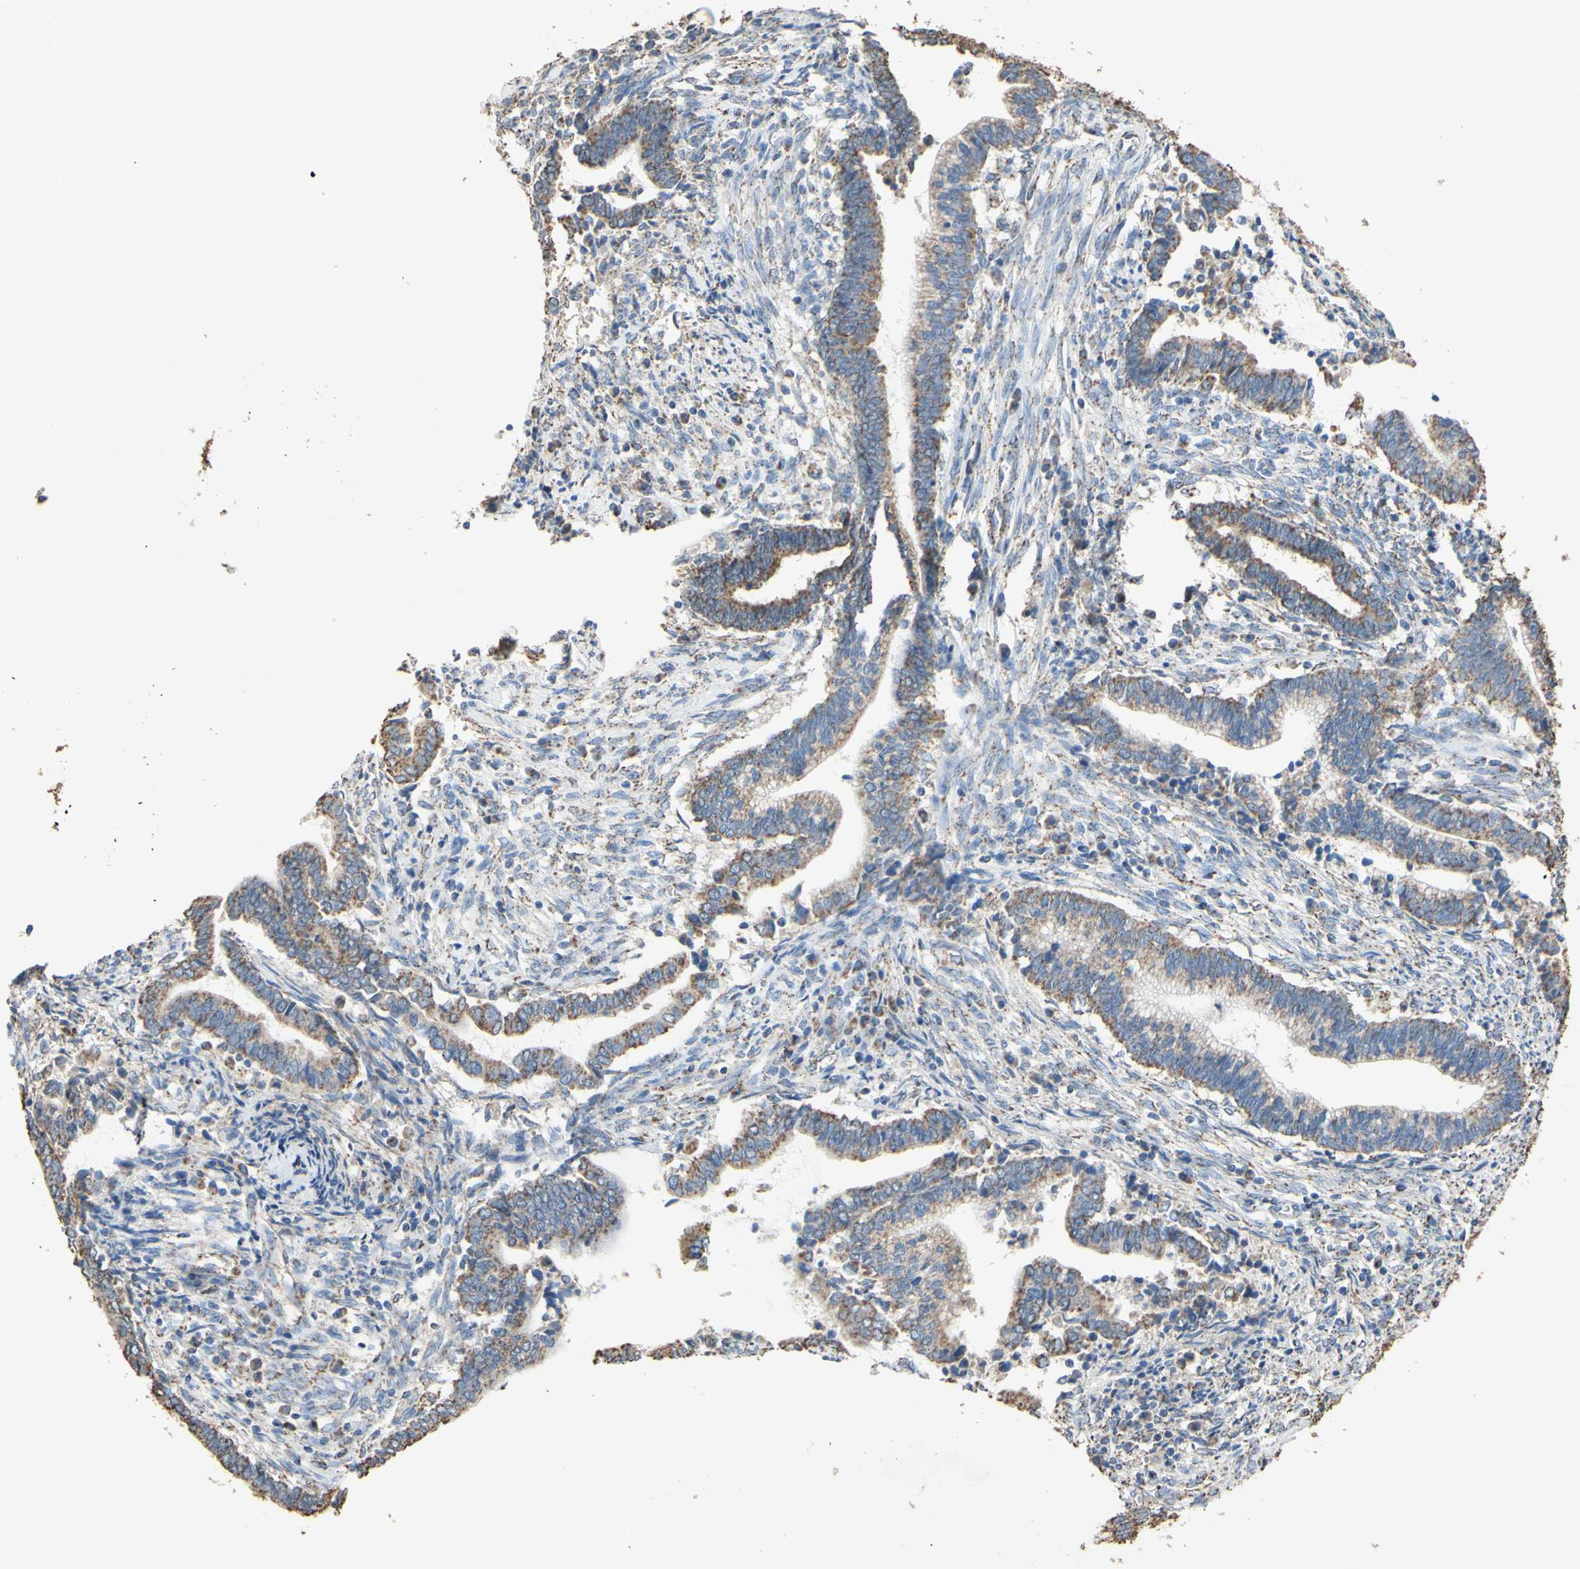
{"staining": {"intensity": "moderate", "quantity": "25%-75%", "location": "cytoplasmic/membranous"}, "tissue": "cervical cancer", "cell_type": "Tumor cells", "image_type": "cancer", "snomed": [{"axis": "morphology", "description": "Adenocarcinoma, NOS"}, {"axis": "topography", "description": "Cervix"}], "caption": "Human cervical cancer (adenocarcinoma) stained with a brown dye displays moderate cytoplasmic/membranous positive positivity in about 25%-75% of tumor cells.", "gene": "CMKLR2", "patient": {"sex": "female", "age": 44}}